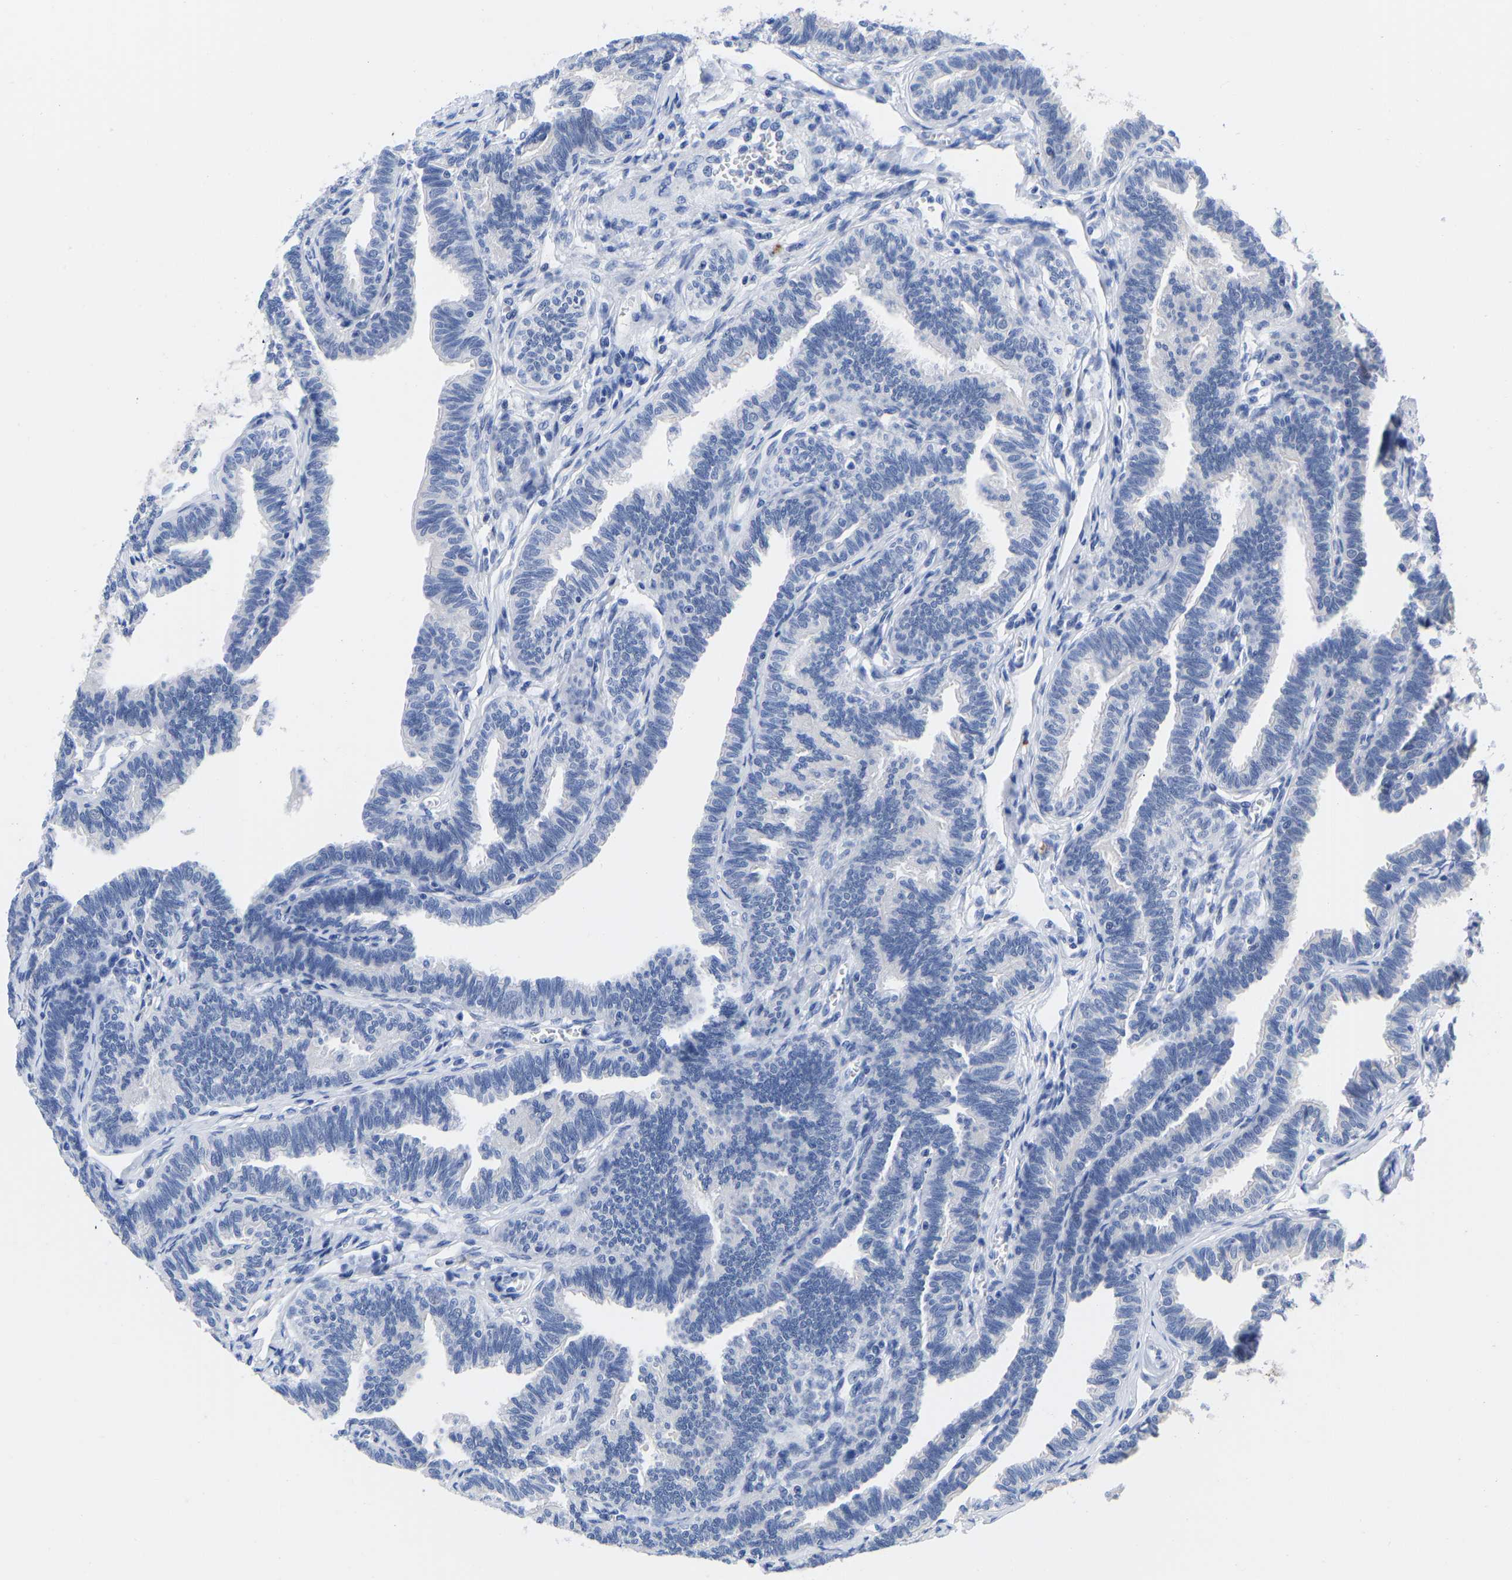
{"staining": {"intensity": "negative", "quantity": "none", "location": "none"}, "tissue": "fallopian tube", "cell_type": "Glandular cells", "image_type": "normal", "snomed": [{"axis": "morphology", "description": "Normal tissue, NOS"}, {"axis": "topography", "description": "Fallopian tube"}, {"axis": "topography", "description": "Ovary"}], "caption": "IHC photomicrograph of benign fallopian tube stained for a protein (brown), which displays no positivity in glandular cells. The staining is performed using DAB (3,3'-diaminobenzidine) brown chromogen with nuclei counter-stained in using hematoxylin.", "gene": "GPA33", "patient": {"sex": "female", "age": 23}}